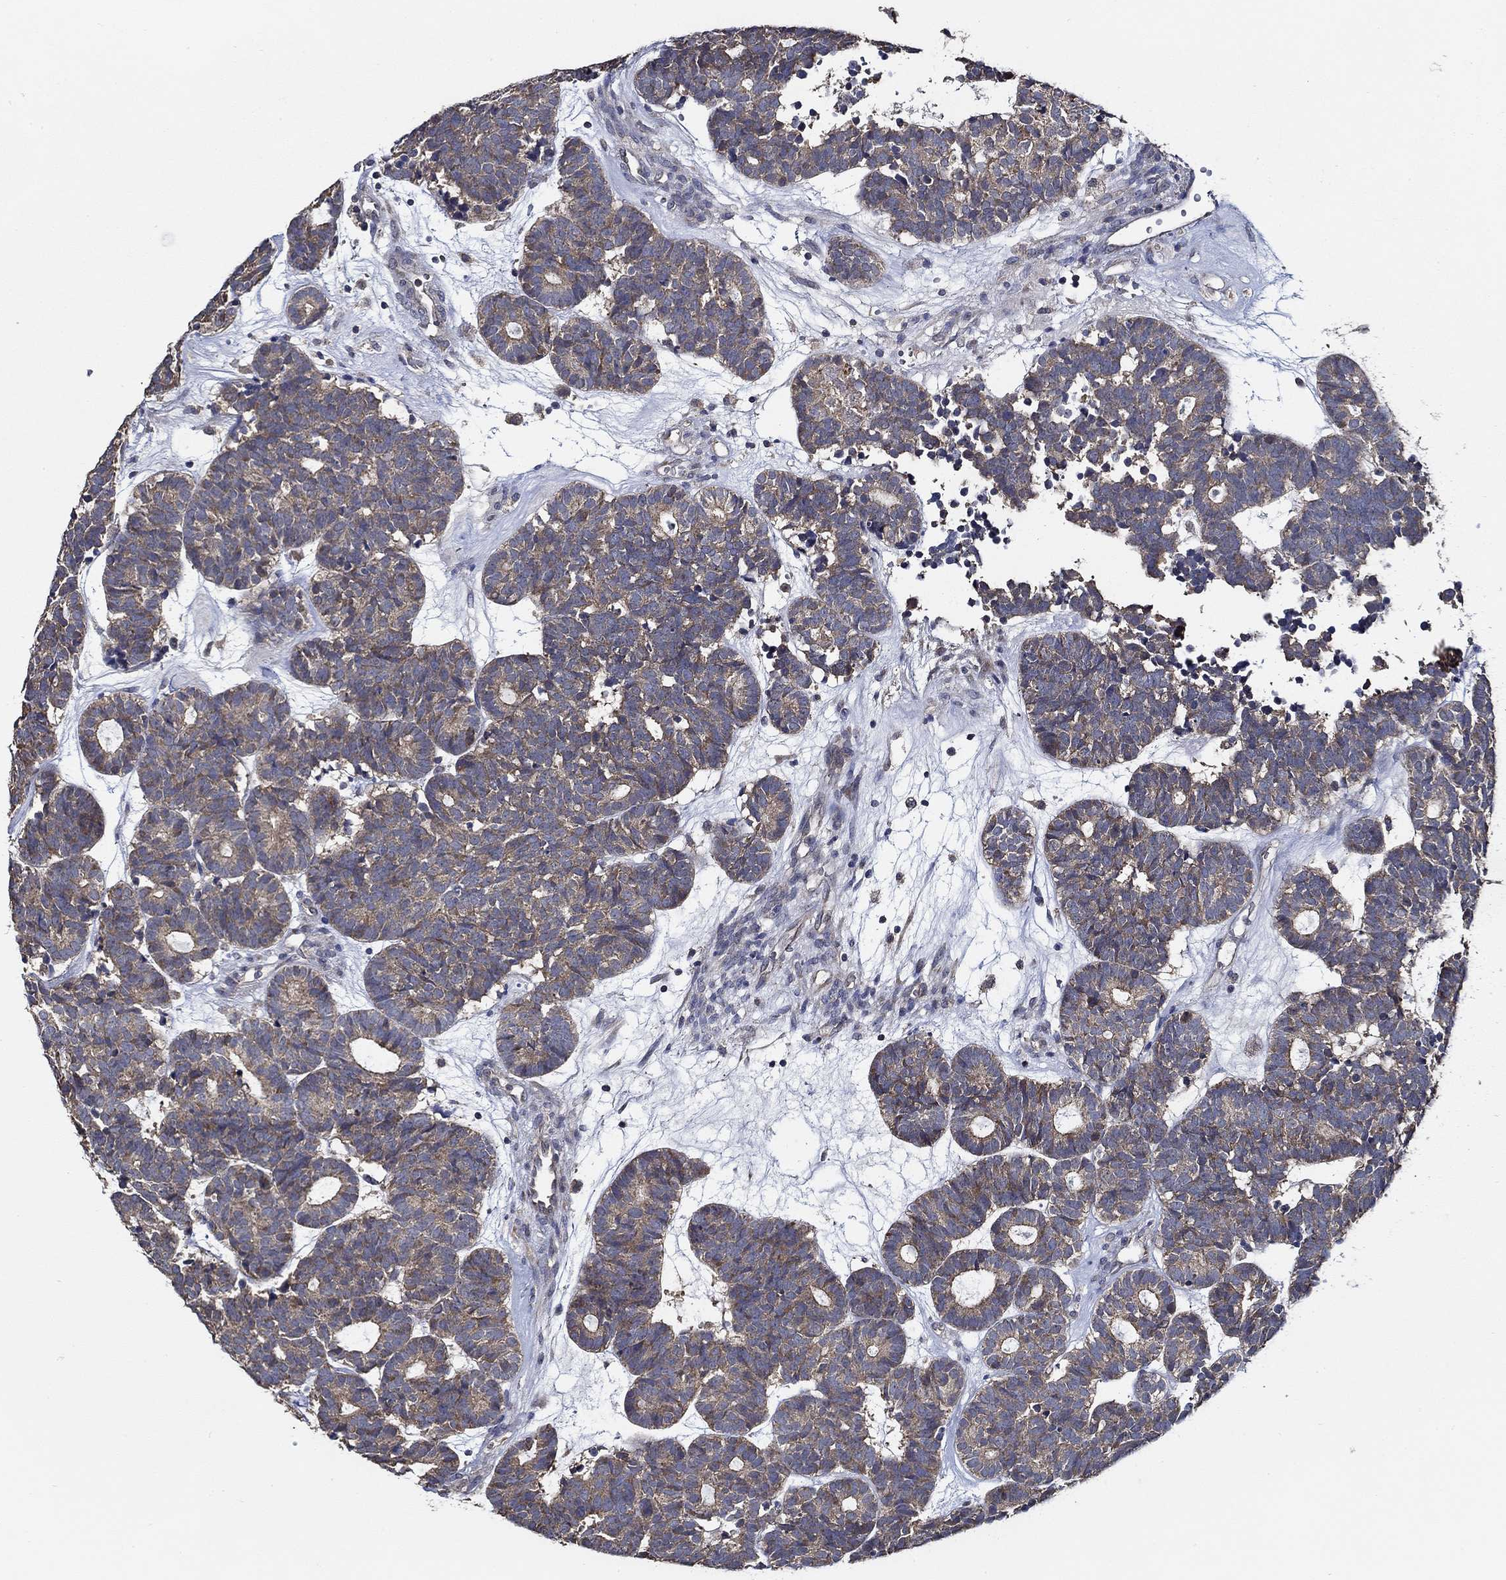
{"staining": {"intensity": "moderate", "quantity": ">75%", "location": "cytoplasmic/membranous"}, "tissue": "head and neck cancer", "cell_type": "Tumor cells", "image_type": "cancer", "snomed": [{"axis": "morphology", "description": "Adenocarcinoma, NOS"}, {"axis": "topography", "description": "Head-Neck"}], "caption": "Immunohistochemistry image of neoplastic tissue: human adenocarcinoma (head and neck) stained using immunohistochemistry (IHC) displays medium levels of moderate protein expression localized specifically in the cytoplasmic/membranous of tumor cells, appearing as a cytoplasmic/membranous brown color.", "gene": "WDR53", "patient": {"sex": "female", "age": 81}}